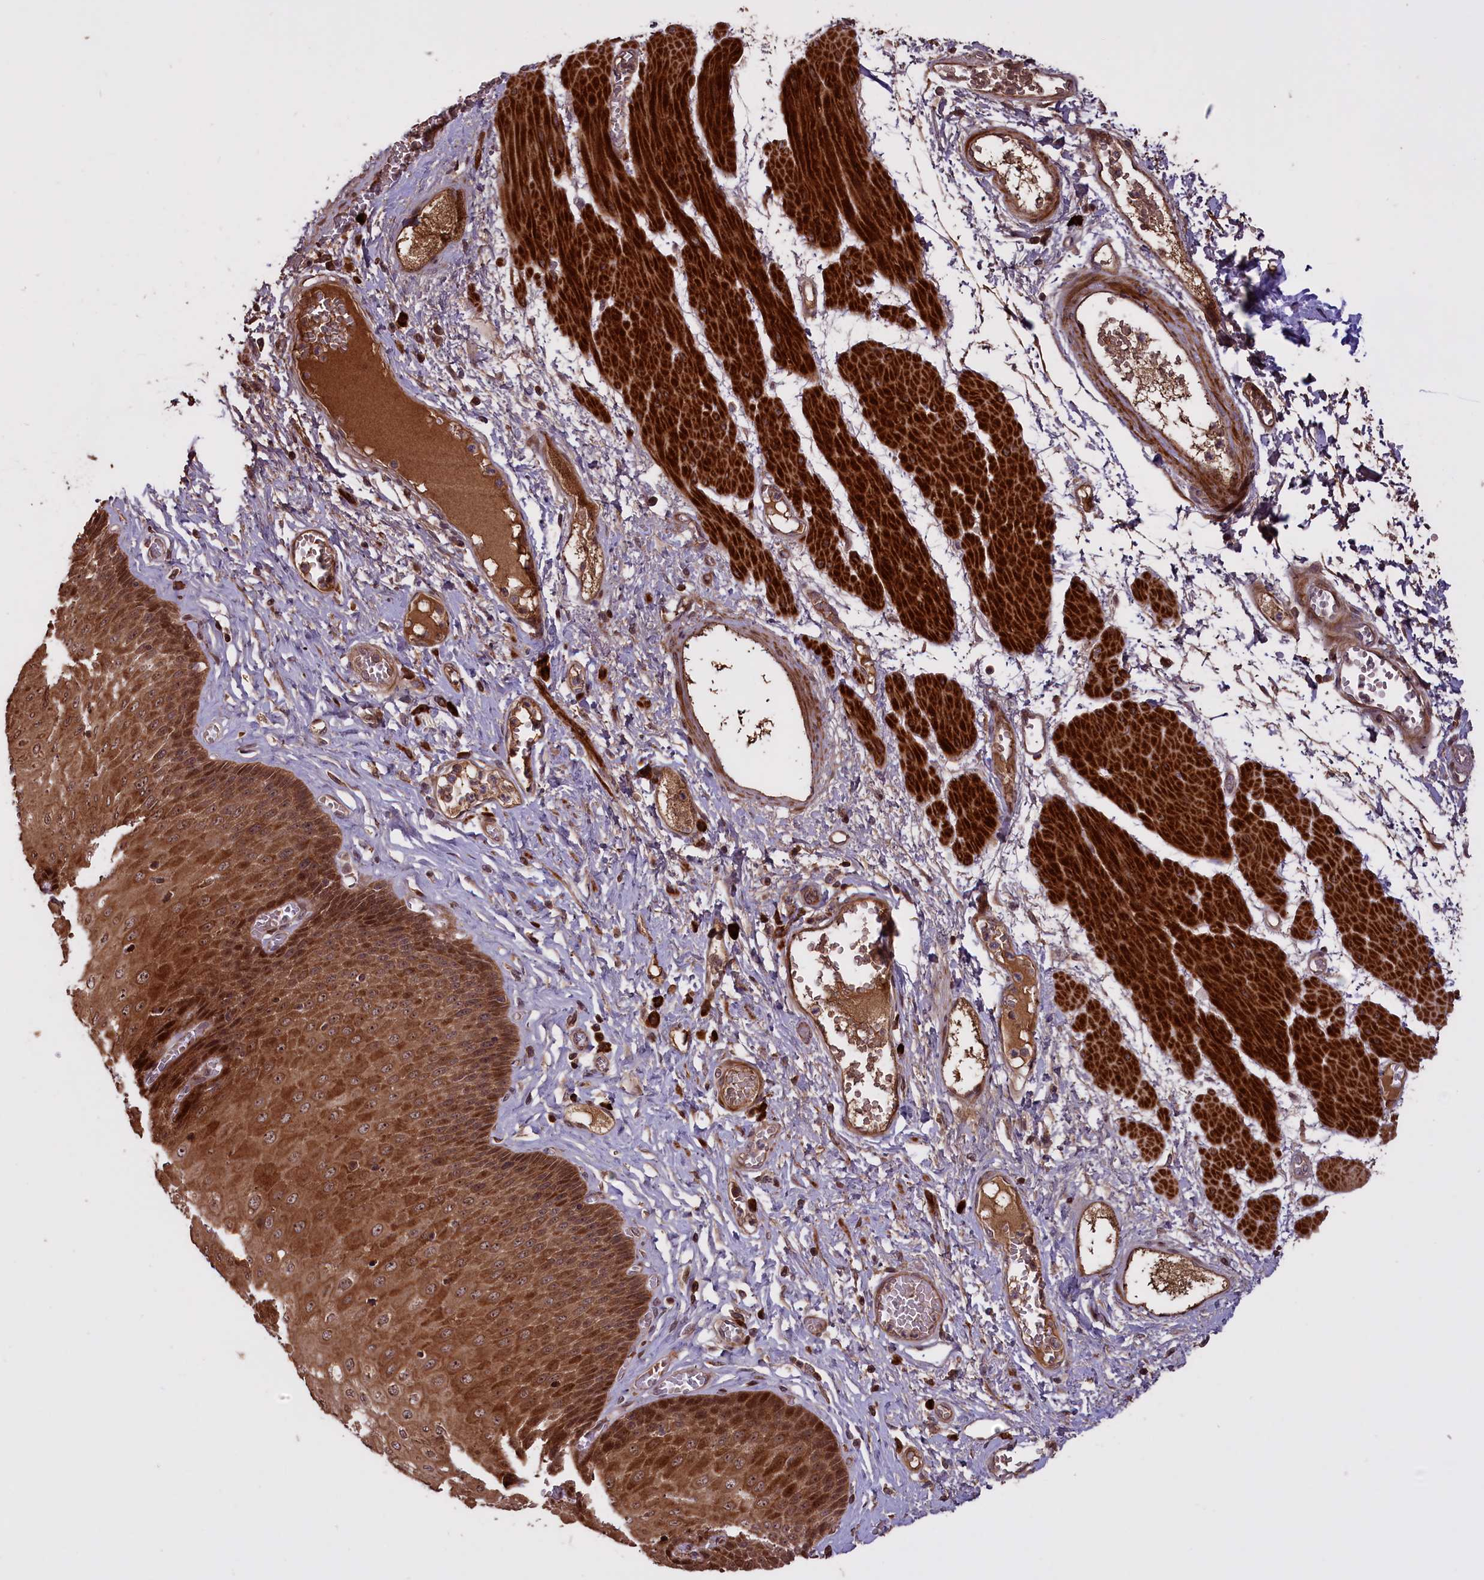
{"staining": {"intensity": "strong", "quantity": ">75%", "location": "cytoplasmic/membranous,nuclear"}, "tissue": "esophagus", "cell_type": "Squamous epithelial cells", "image_type": "normal", "snomed": [{"axis": "morphology", "description": "Normal tissue, NOS"}, {"axis": "topography", "description": "Esophagus"}], "caption": "Immunohistochemistry photomicrograph of unremarkable human esophagus stained for a protein (brown), which reveals high levels of strong cytoplasmic/membranous,nuclear staining in about >75% of squamous epithelial cells.", "gene": "ENHO", "patient": {"sex": "male", "age": 60}}